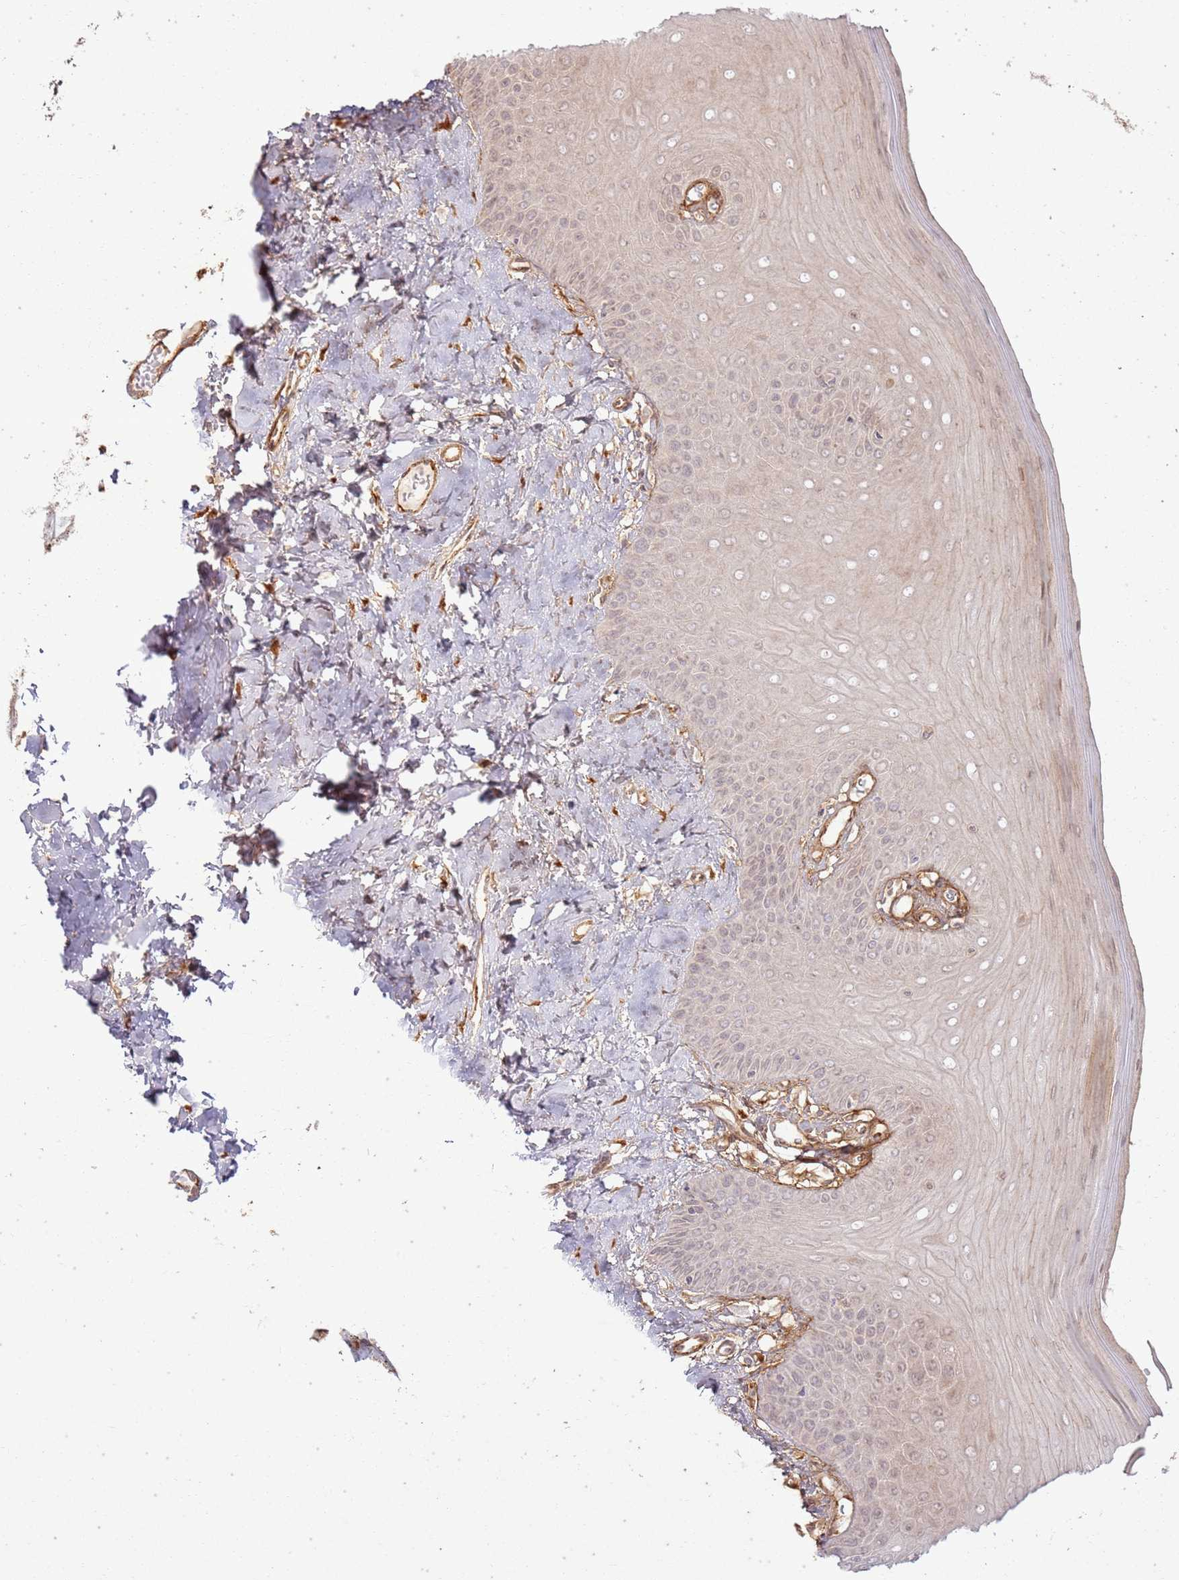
{"staining": {"intensity": "weak", "quantity": ">75%", "location": "cytoplasmic/membranous,nuclear"}, "tissue": "oral mucosa", "cell_type": "Squamous epithelial cells", "image_type": "normal", "snomed": [{"axis": "morphology", "description": "Normal tissue, NOS"}, {"axis": "topography", "description": "Oral tissue"}], "caption": "Approximately >75% of squamous epithelial cells in benign oral mucosa display weak cytoplasmic/membranous,nuclear protein staining as visualized by brown immunohistochemical staining.", "gene": "ZNF623", "patient": {"sex": "male", "age": 74}}